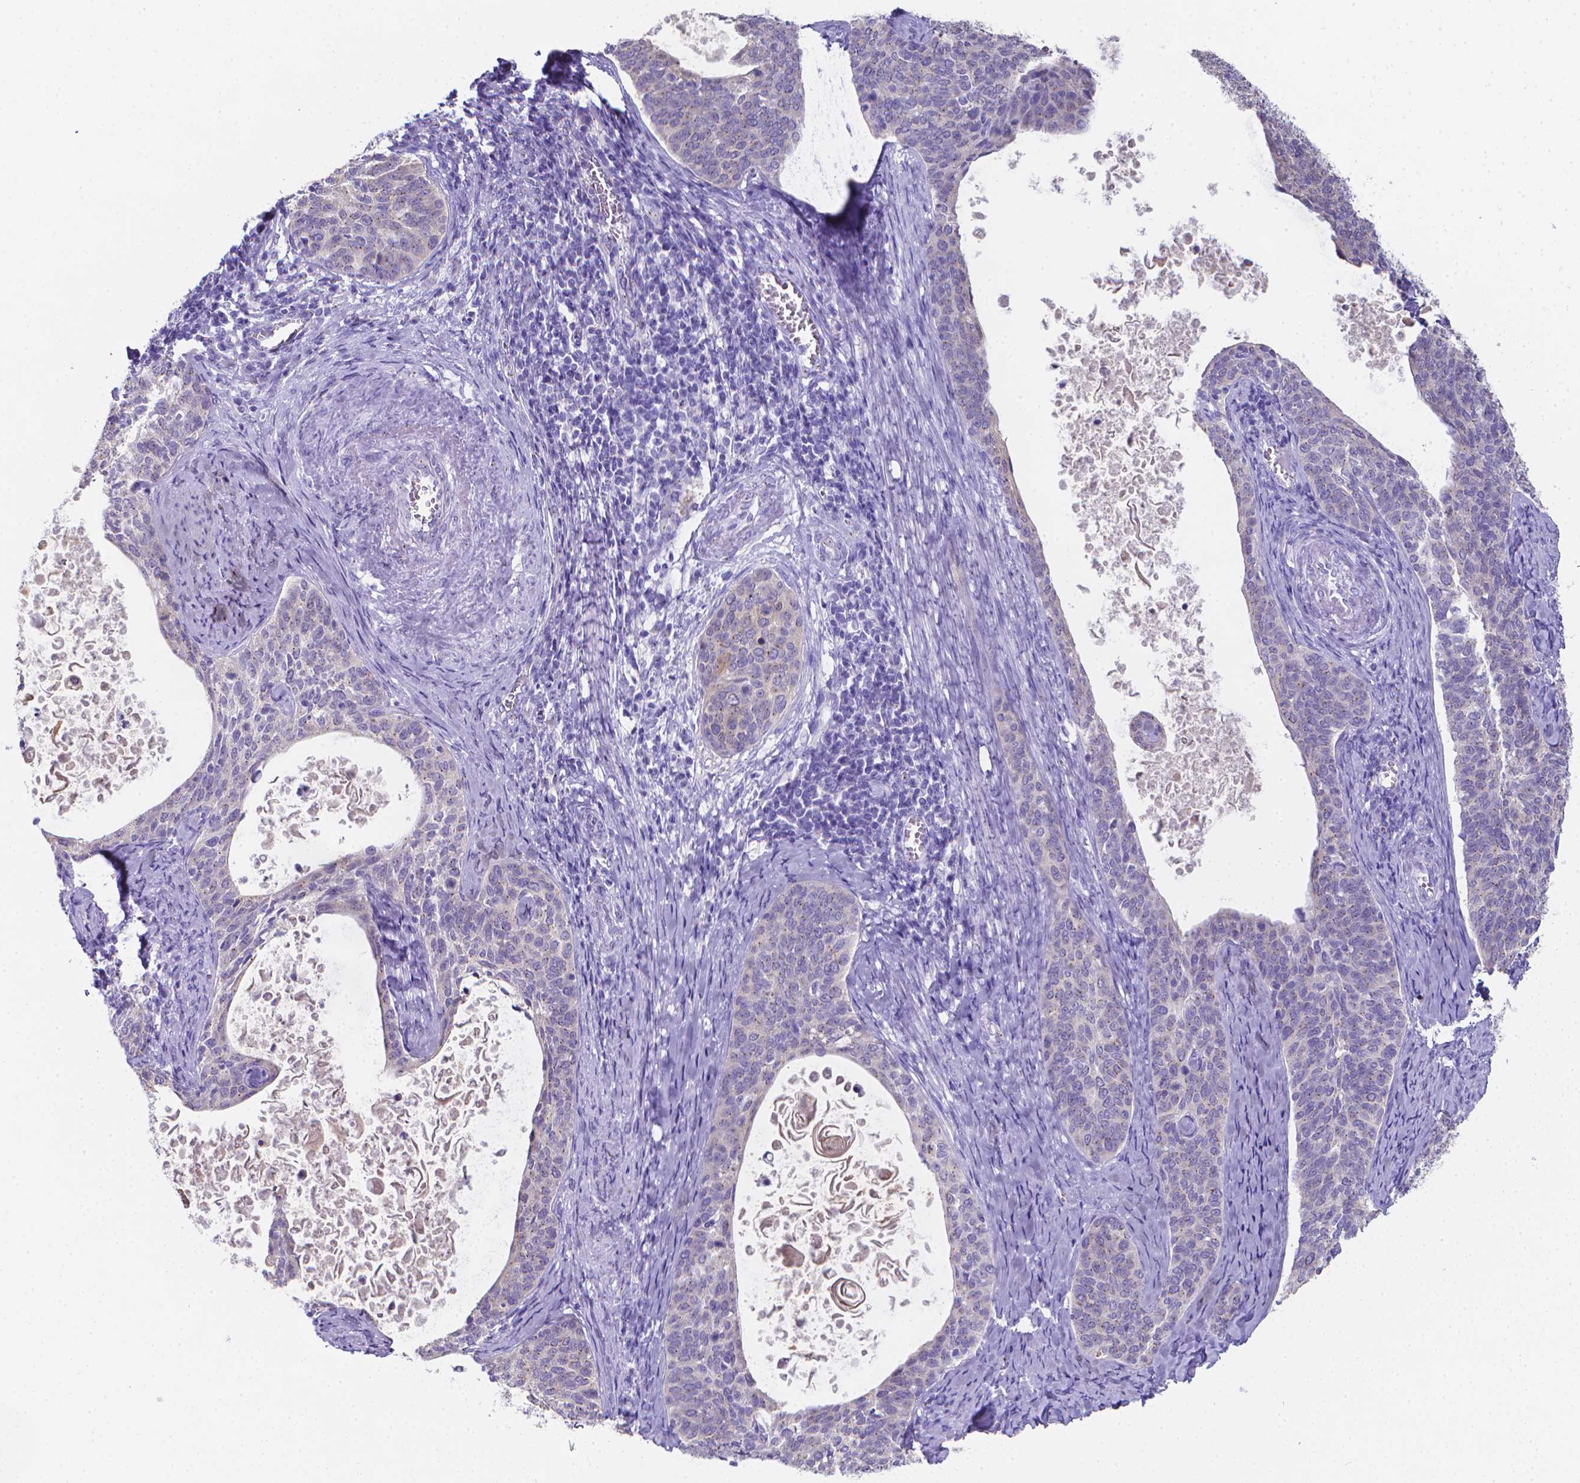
{"staining": {"intensity": "strong", "quantity": "25%-75%", "location": "cytoplasmic/membranous"}, "tissue": "cervical cancer", "cell_type": "Tumor cells", "image_type": "cancer", "snomed": [{"axis": "morphology", "description": "Squamous cell carcinoma, NOS"}, {"axis": "topography", "description": "Cervix"}], "caption": "A brown stain shows strong cytoplasmic/membranous expression of a protein in human squamous cell carcinoma (cervical) tumor cells.", "gene": "LRRC73", "patient": {"sex": "female", "age": 69}}